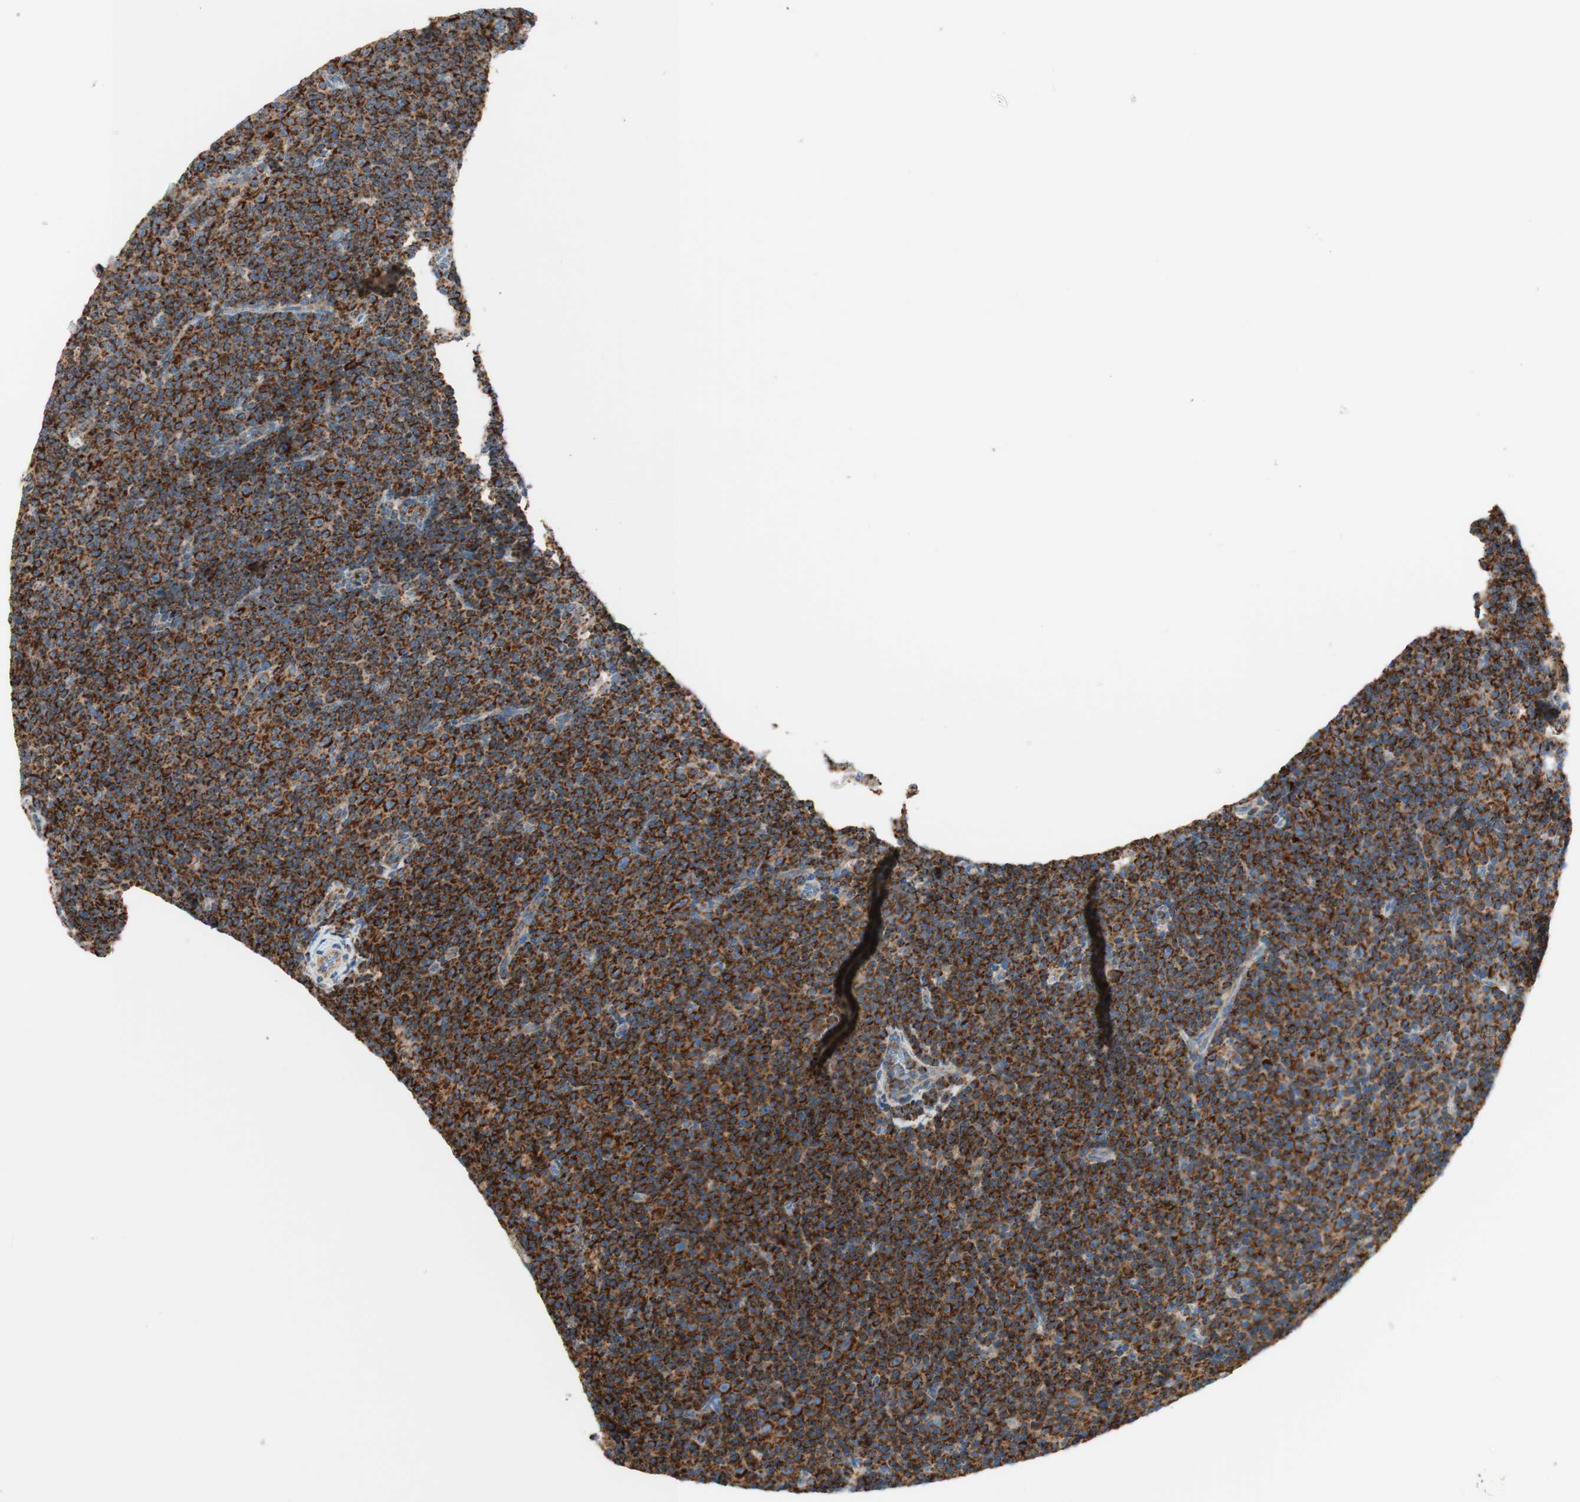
{"staining": {"intensity": "strong", "quantity": ">75%", "location": "cytoplasmic/membranous"}, "tissue": "lymphoma", "cell_type": "Tumor cells", "image_type": "cancer", "snomed": [{"axis": "morphology", "description": "Malignant lymphoma, non-Hodgkin's type, Low grade"}, {"axis": "topography", "description": "Lymph node"}], "caption": "A brown stain highlights strong cytoplasmic/membranous expression of a protein in malignant lymphoma, non-Hodgkin's type (low-grade) tumor cells. The staining is performed using DAB brown chromogen to label protein expression. The nuclei are counter-stained blue using hematoxylin.", "gene": "TOMM20", "patient": {"sex": "female", "age": 67}}